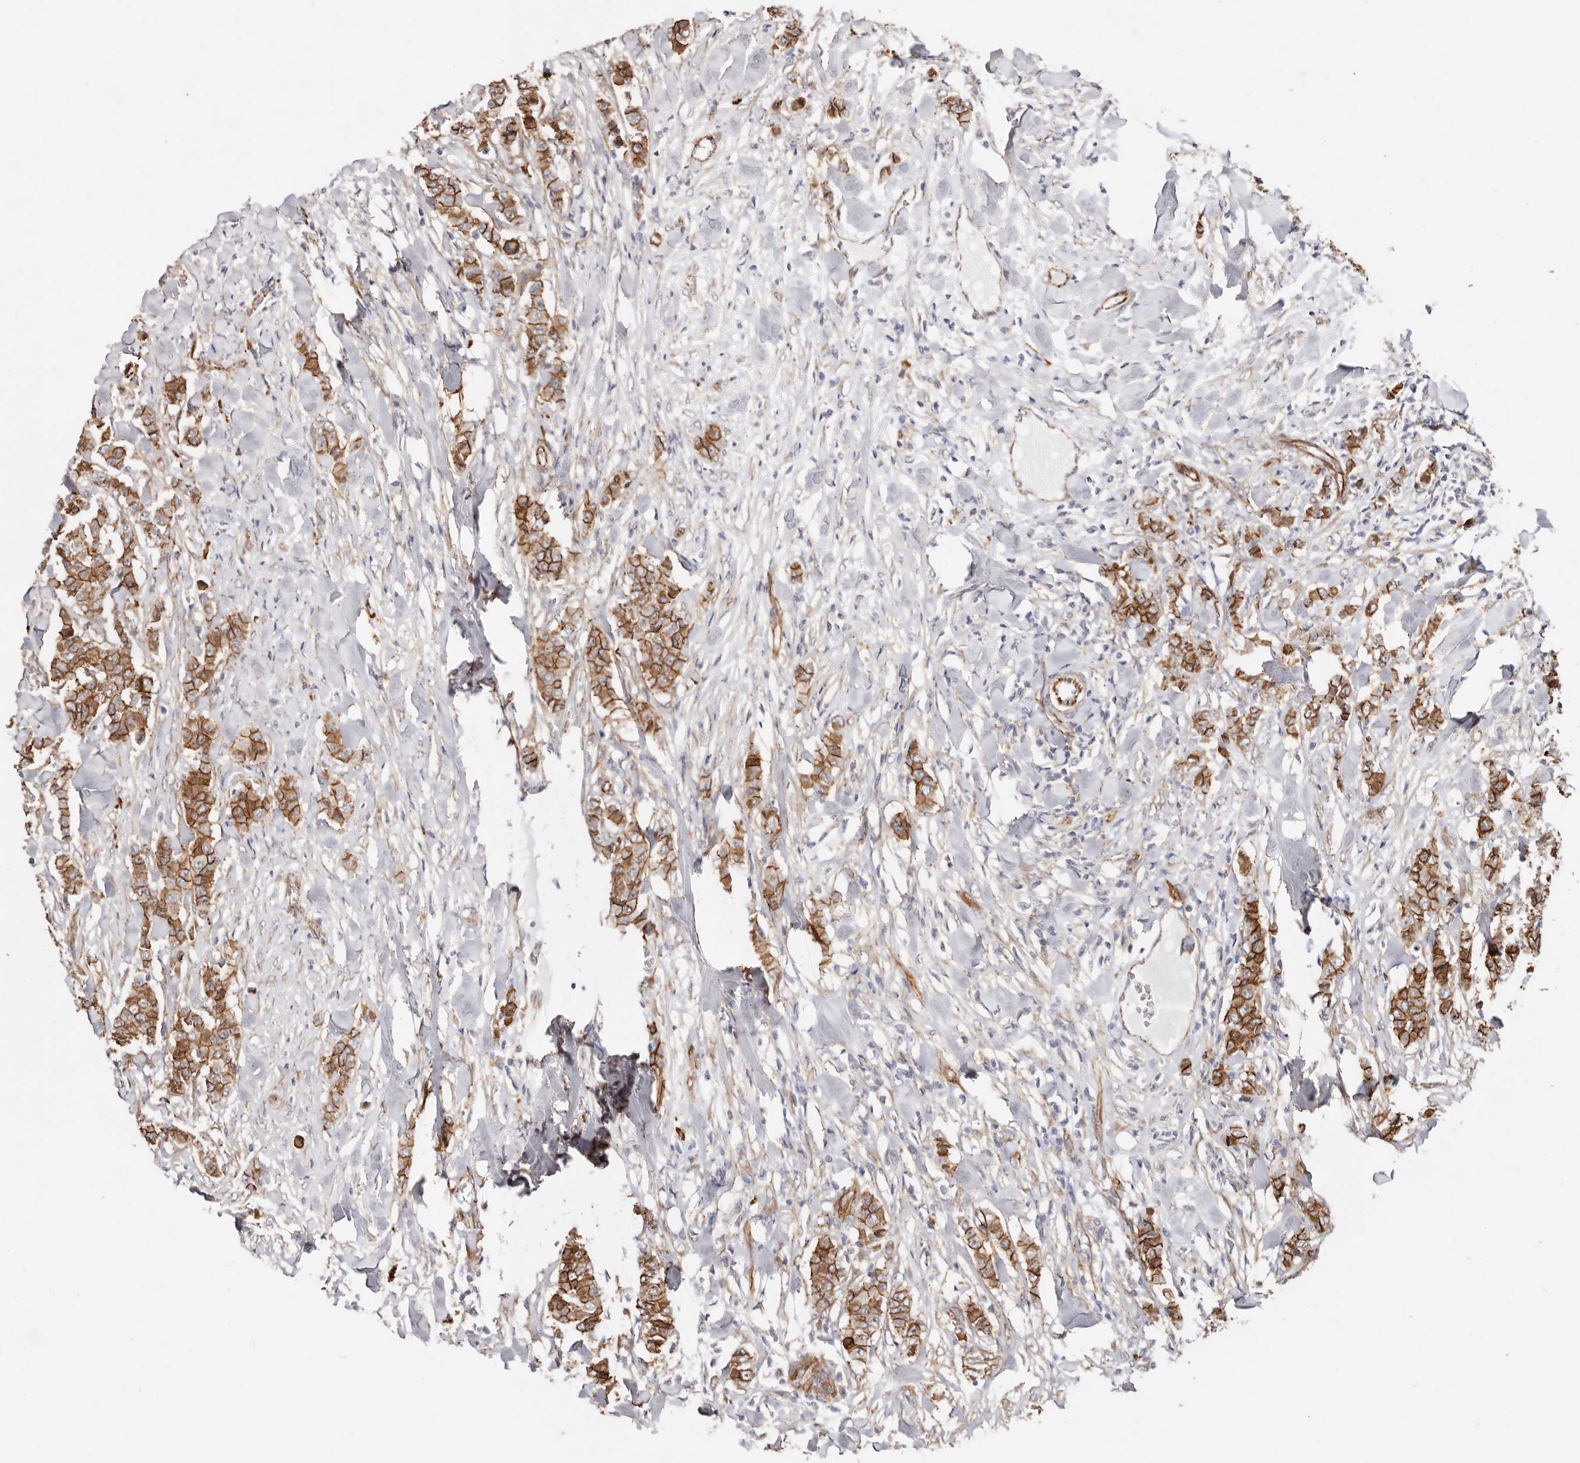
{"staining": {"intensity": "moderate", "quantity": ">75%", "location": "cytoplasmic/membranous"}, "tissue": "breast cancer", "cell_type": "Tumor cells", "image_type": "cancer", "snomed": [{"axis": "morphology", "description": "Duct carcinoma"}, {"axis": "topography", "description": "Breast"}], "caption": "Immunohistochemistry of breast cancer (invasive ductal carcinoma) exhibits medium levels of moderate cytoplasmic/membranous positivity in approximately >75% of tumor cells.", "gene": "CTNNB1", "patient": {"sex": "female", "age": 40}}